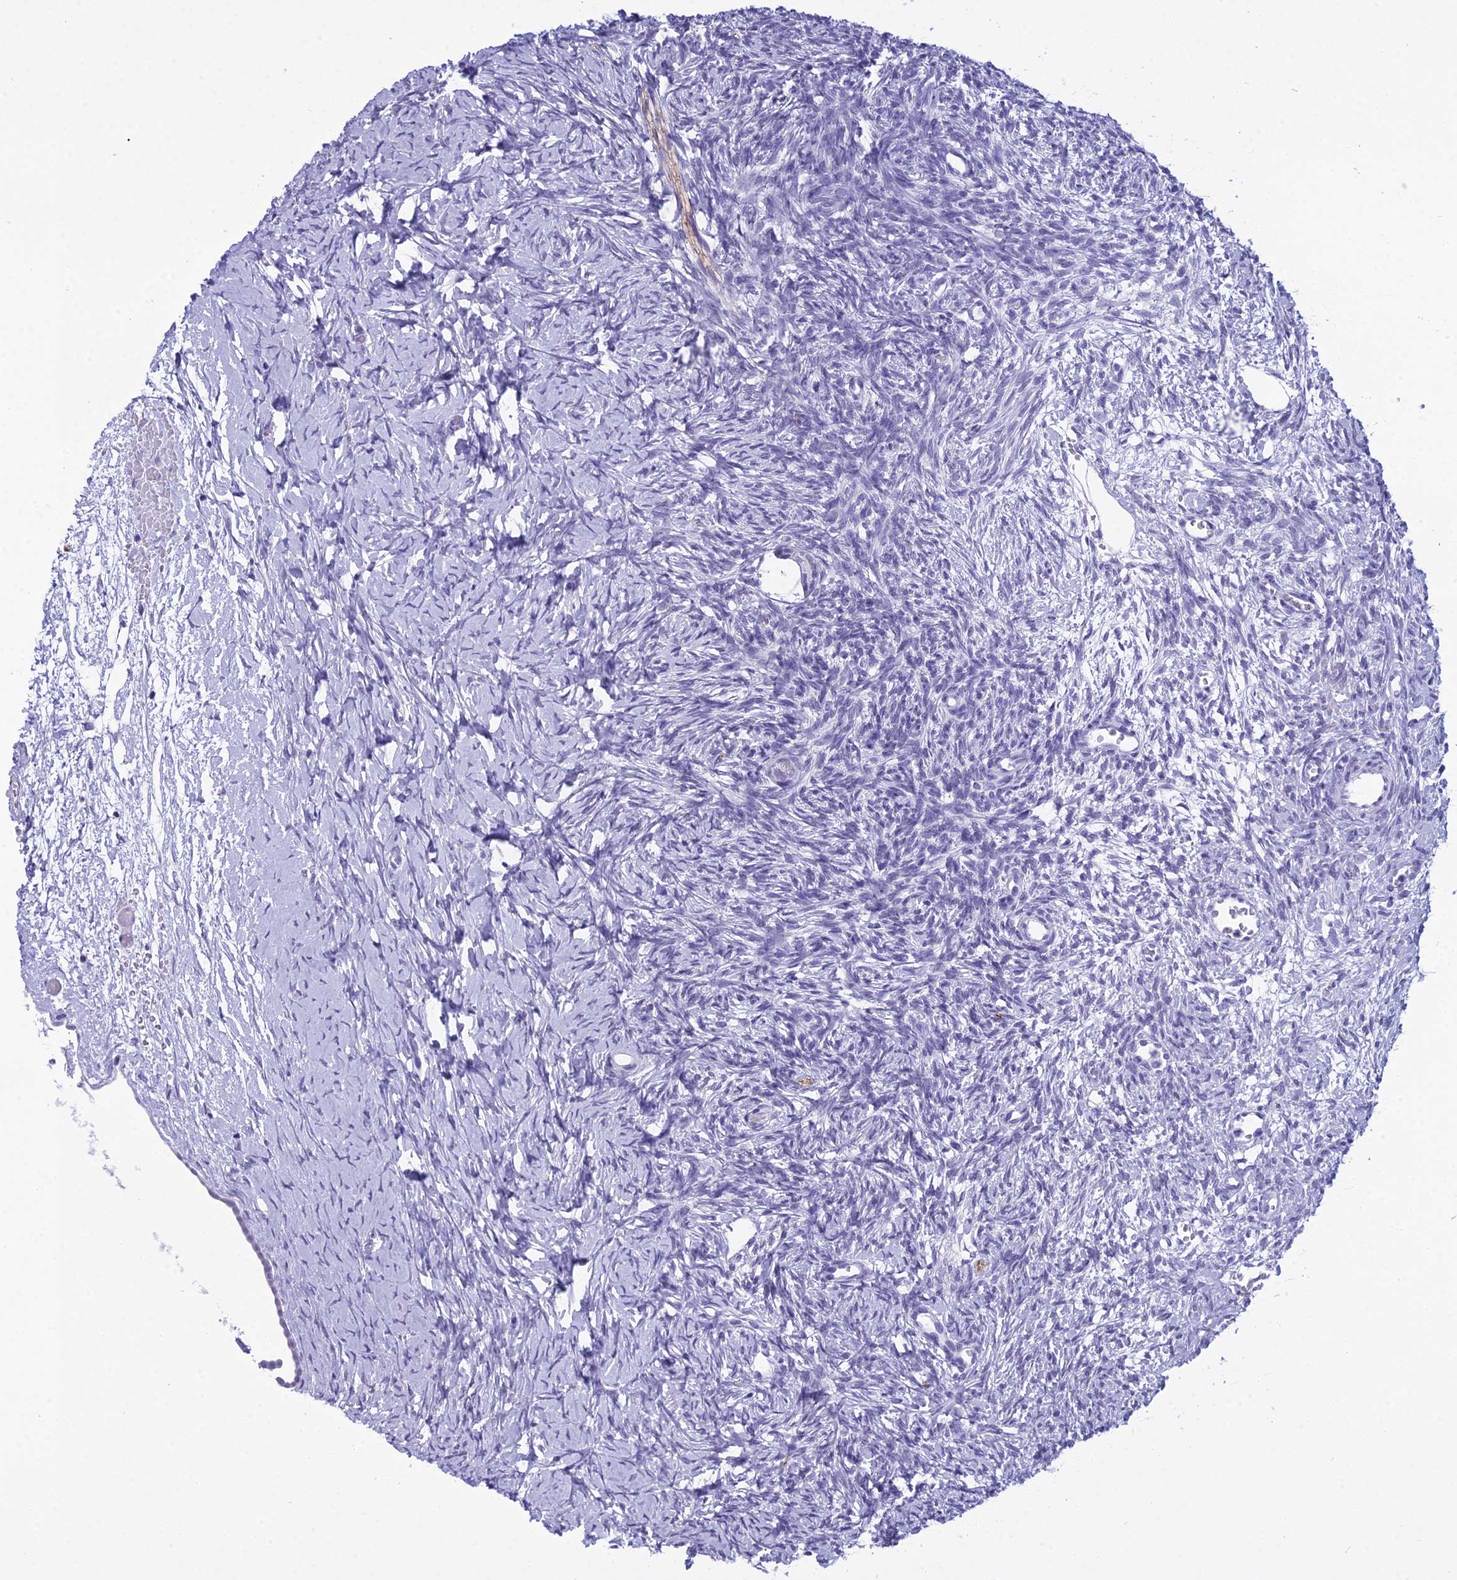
{"staining": {"intensity": "negative", "quantity": "none", "location": "none"}, "tissue": "ovary", "cell_type": "Ovarian stroma cells", "image_type": "normal", "snomed": [{"axis": "morphology", "description": "Normal tissue, NOS"}, {"axis": "topography", "description": "Ovary"}], "caption": "DAB (3,3'-diaminobenzidine) immunohistochemical staining of benign ovary demonstrates no significant positivity in ovarian stroma cells.", "gene": "MAP6", "patient": {"sex": "female", "age": 39}}